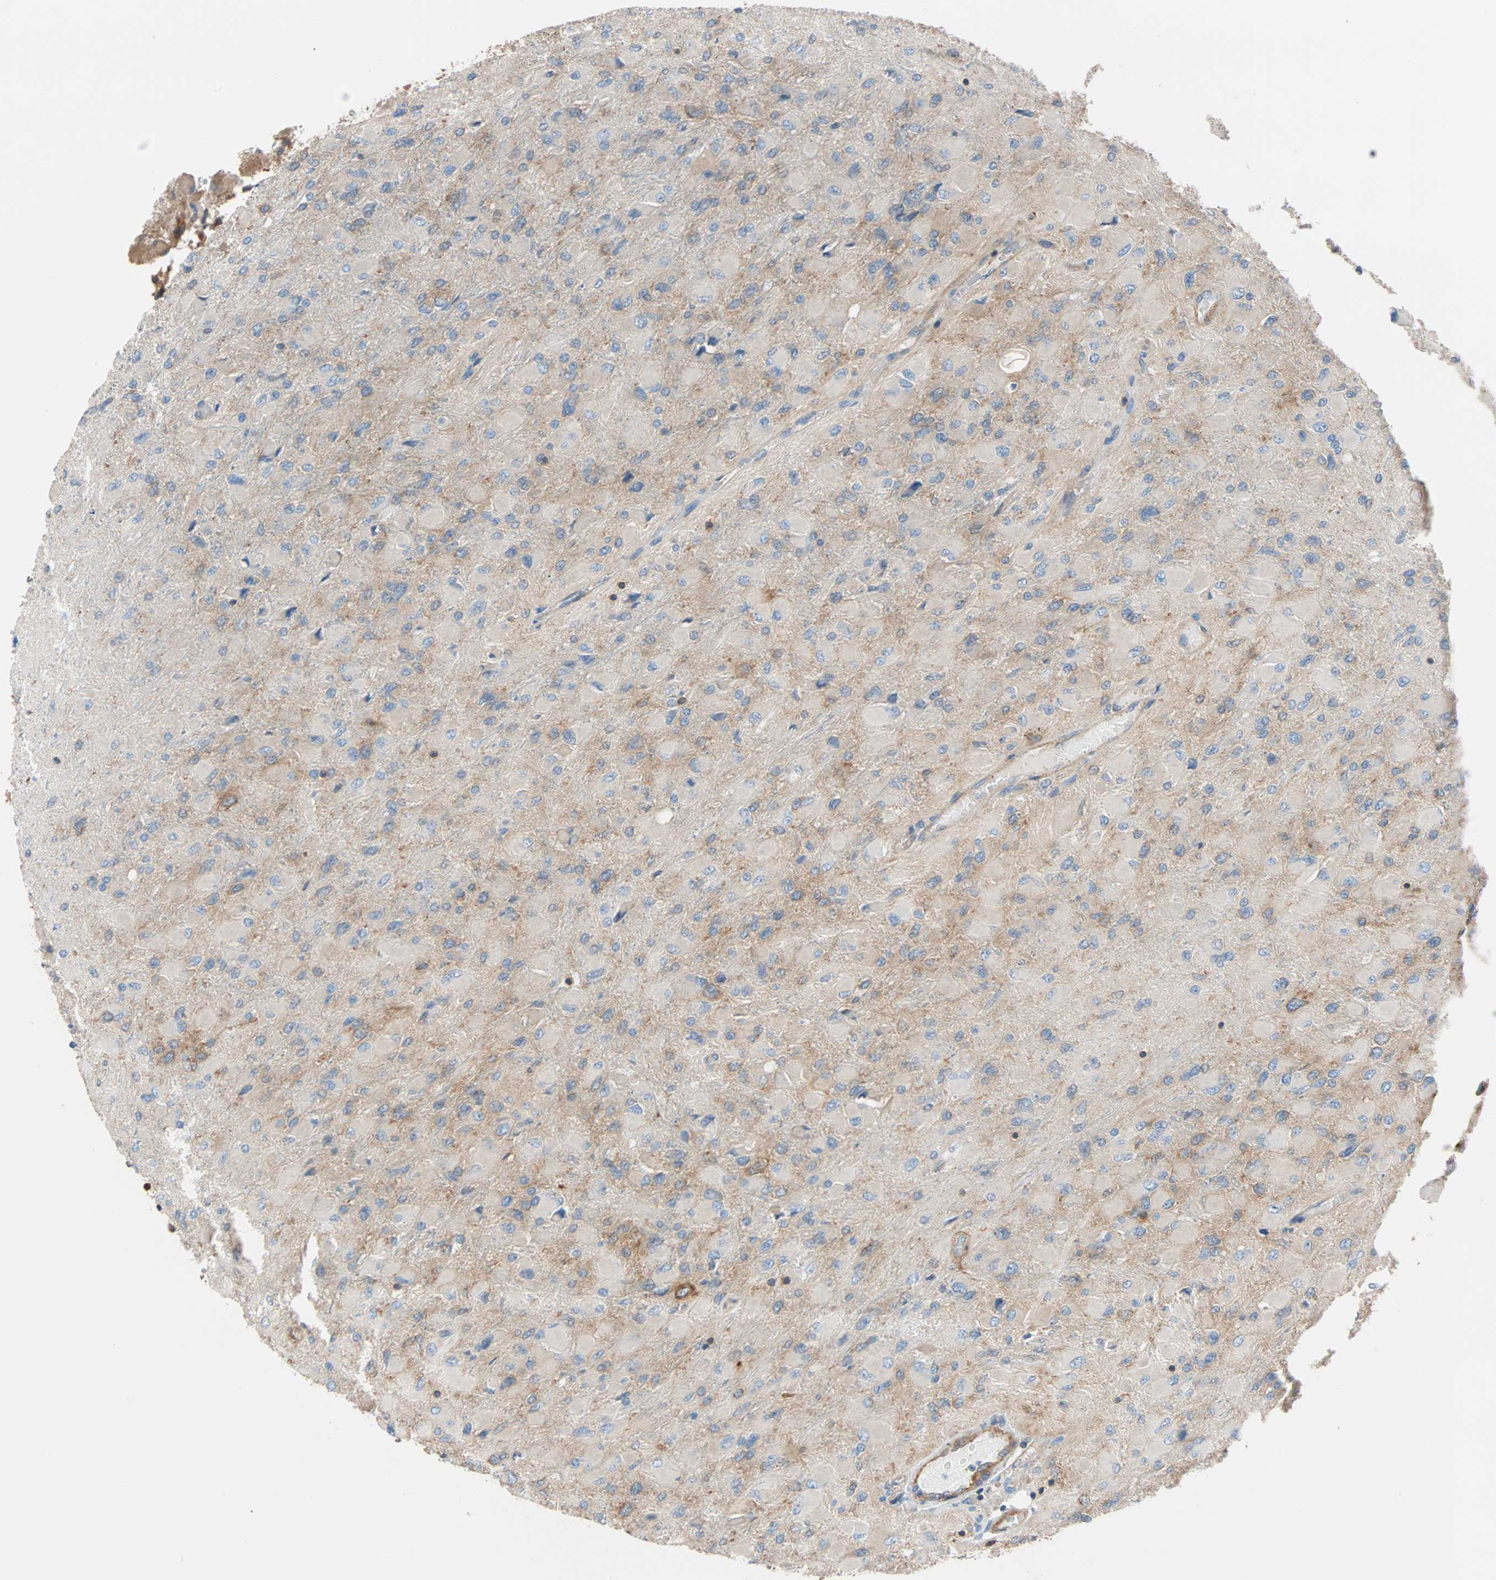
{"staining": {"intensity": "weak", "quantity": "25%-75%", "location": "cytoplasmic/membranous"}, "tissue": "glioma", "cell_type": "Tumor cells", "image_type": "cancer", "snomed": [{"axis": "morphology", "description": "Glioma, malignant, High grade"}, {"axis": "topography", "description": "Cerebral cortex"}], "caption": "A low amount of weak cytoplasmic/membranous positivity is seen in about 25%-75% of tumor cells in glioma tissue. Immunohistochemistry stains the protein of interest in brown and the nuclei are stained blue.", "gene": "EEF2", "patient": {"sex": "female", "age": 36}}